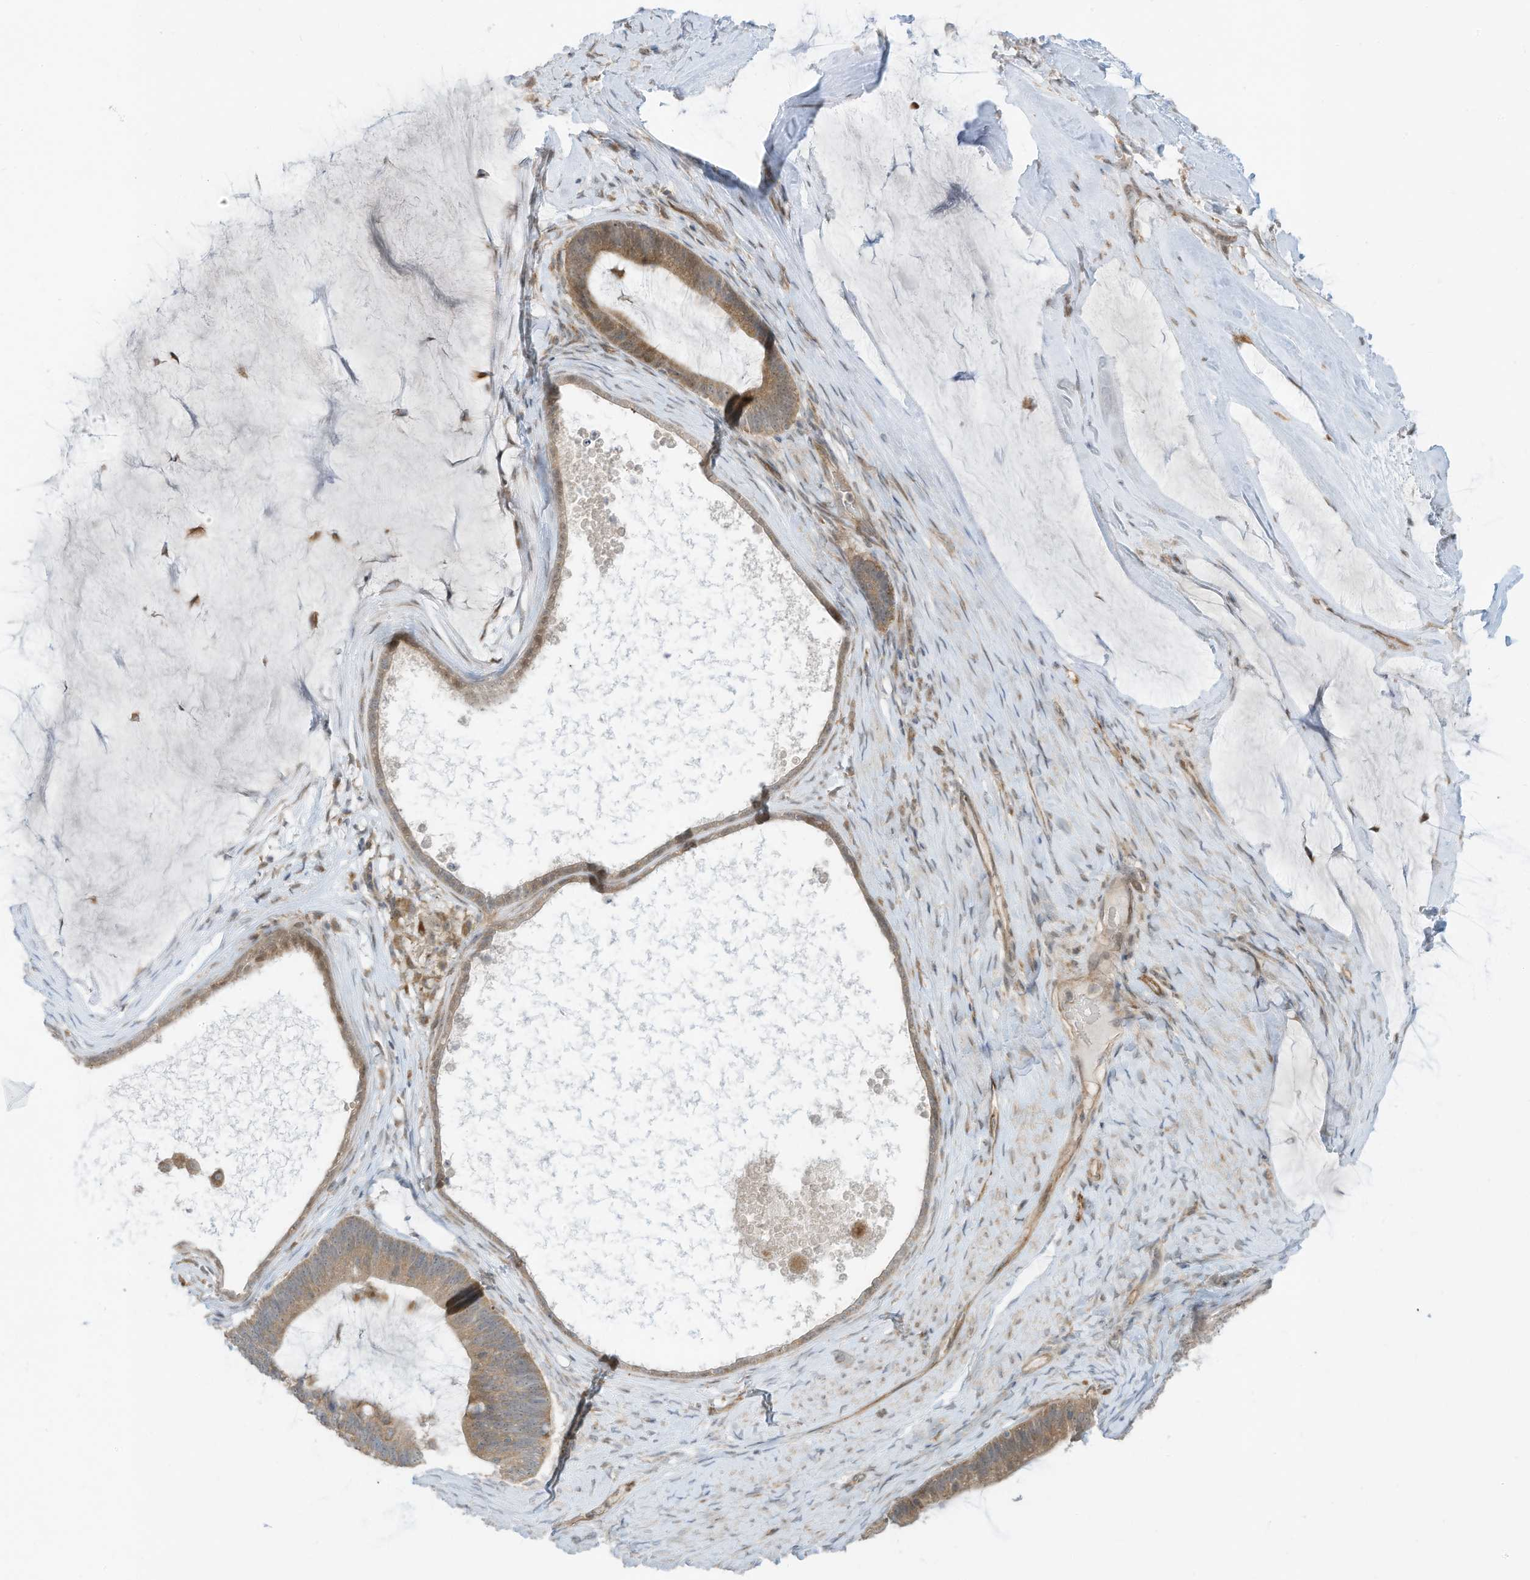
{"staining": {"intensity": "moderate", "quantity": ">75%", "location": "cytoplasmic/membranous"}, "tissue": "ovarian cancer", "cell_type": "Tumor cells", "image_type": "cancer", "snomed": [{"axis": "morphology", "description": "Cystadenocarcinoma, mucinous, NOS"}, {"axis": "topography", "description": "Ovary"}], "caption": "Approximately >75% of tumor cells in mucinous cystadenocarcinoma (ovarian) exhibit moderate cytoplasmic/membranous protein expression as visualized by brown immunohistochemical staining.", "gene": "DZIP3", "patient": {"sex": "female", "age": 61}}